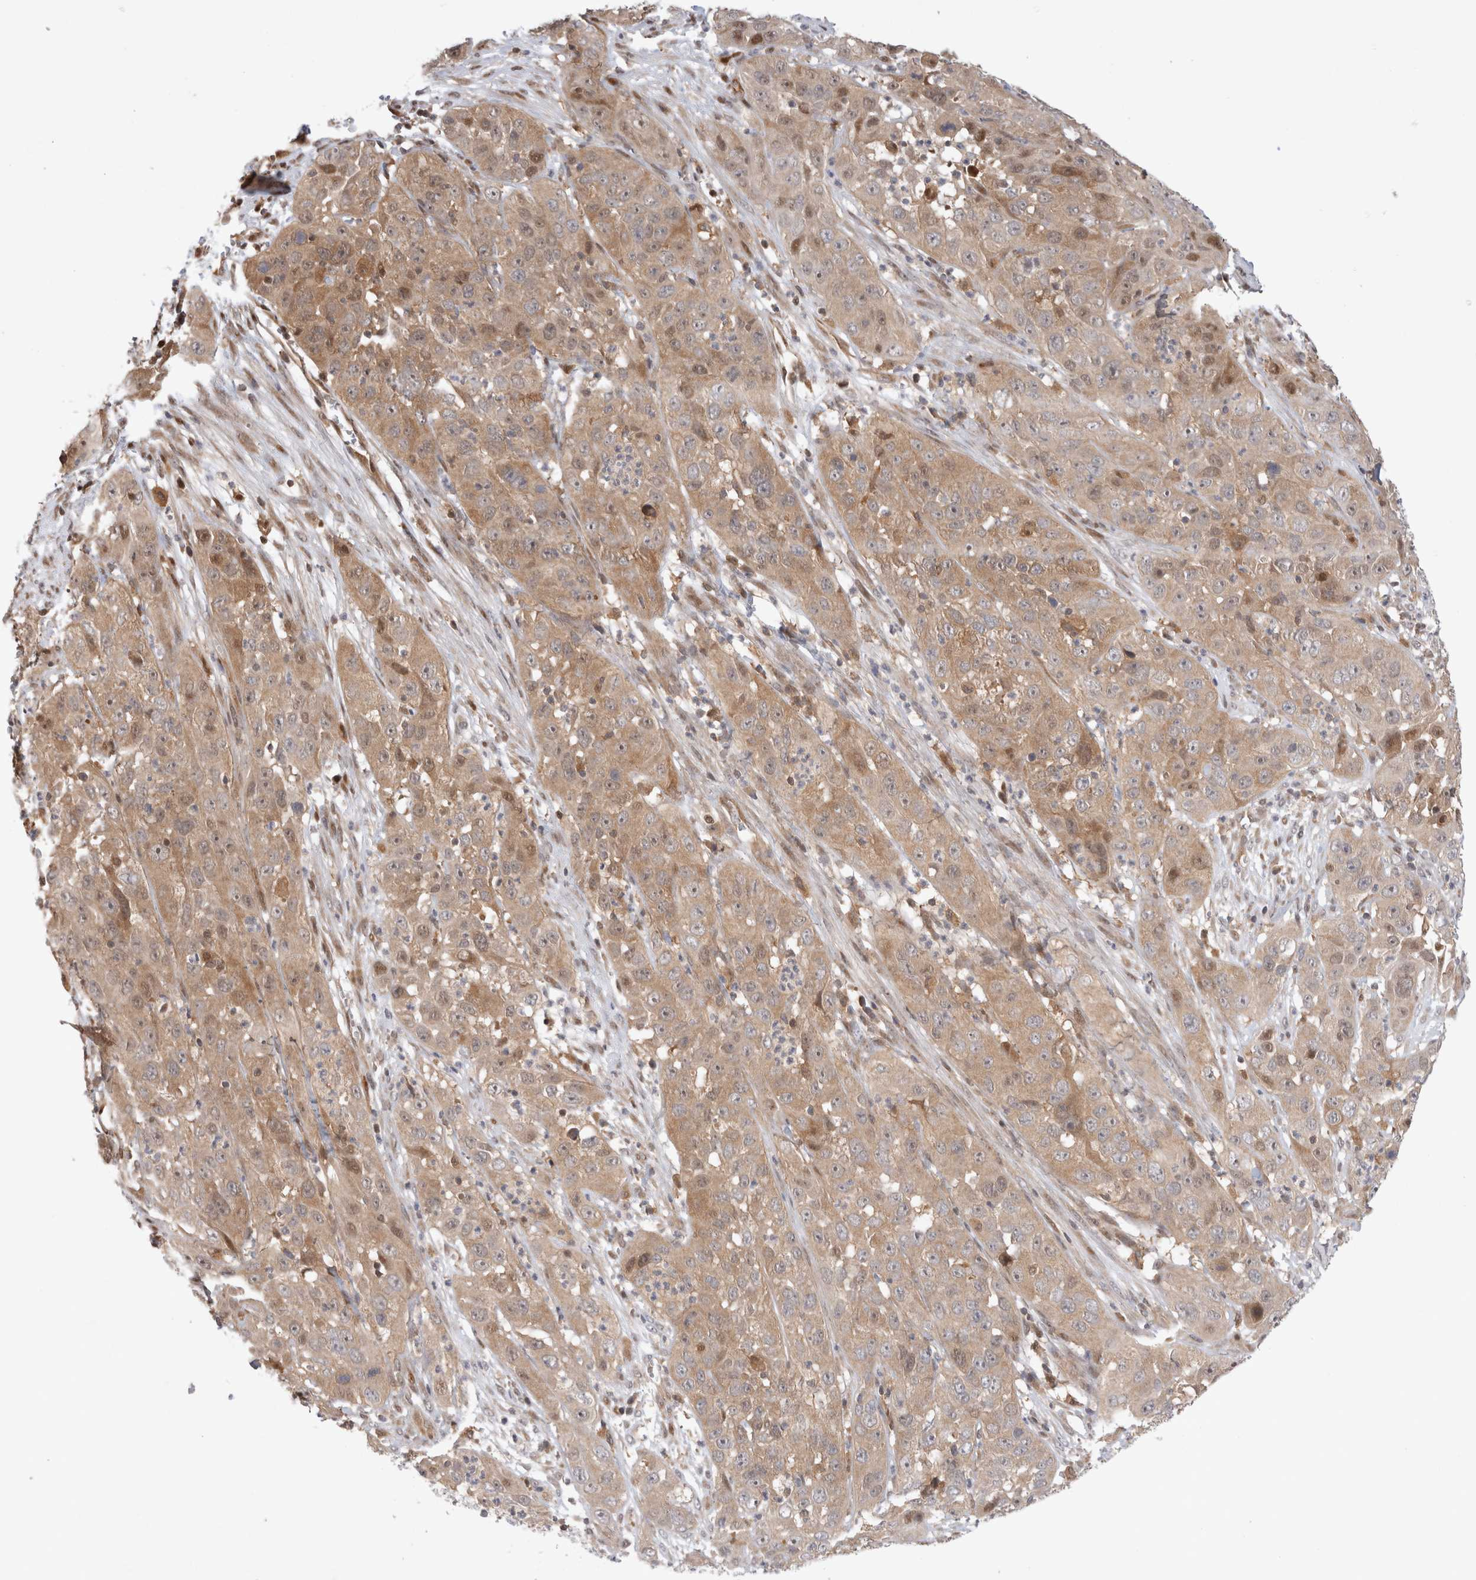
{"staining": {"intensity": "weak", "quantity": ">75%", "location": "cytoplasmic/membranous"}, "tissue": "cervical cancer", "cell_type": "Tumor cells", "image_type": "cancer", "snomed": [{"axis": "morphology", "description": "Squamous cell carcinoma, NOS"}, {"axis": "topography", "description": "Cervix"}], "caption": "Immunohistochemical staining of human cervical cancer exhibits low levels of weak cytoplasmic/membranous staining in approximately >75% of tumor cells.", "gene": "HTT", "patient": {"sex": "female", "age": 32}}